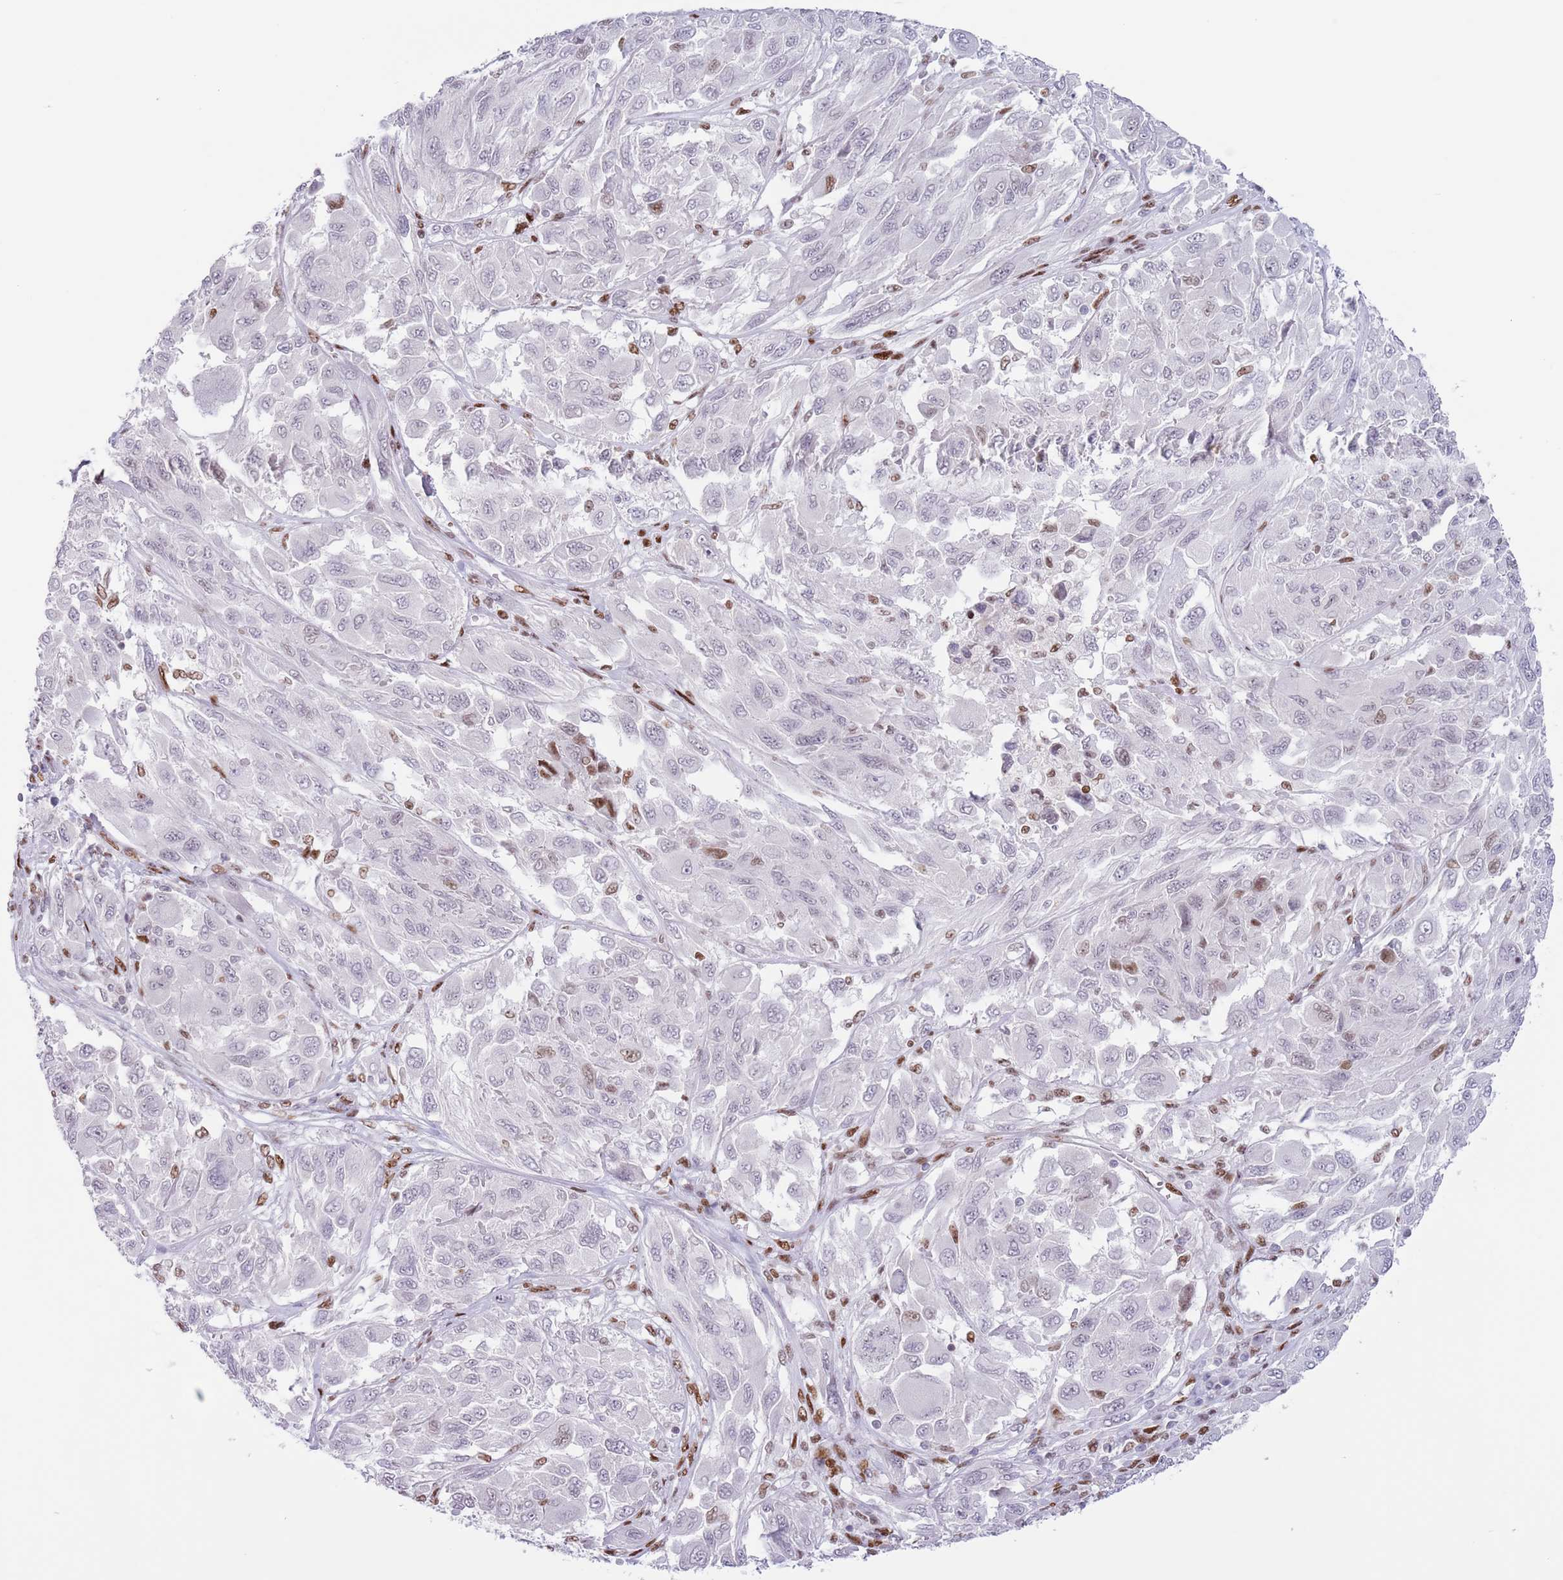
{"staining": {"intensity": "moderate", "quantity": "<25%", "location": "nuclear"}, "tissue": "melanoma", "cell_type": "Tumor cells", "image_type": "cancer", "snomed": [{"axis": "morphology", "description": "Malignant melanoma, NOS"}, {"axis": "topography", "description": "Skin"}], "caption": "About <25% of tumor cells in human melanoma reveal moderate nuclear protein expression as visualized by brown immunohistochemical staining.", "gene": "MFSD10", "patient": {"sex": "female", "age": 91}}